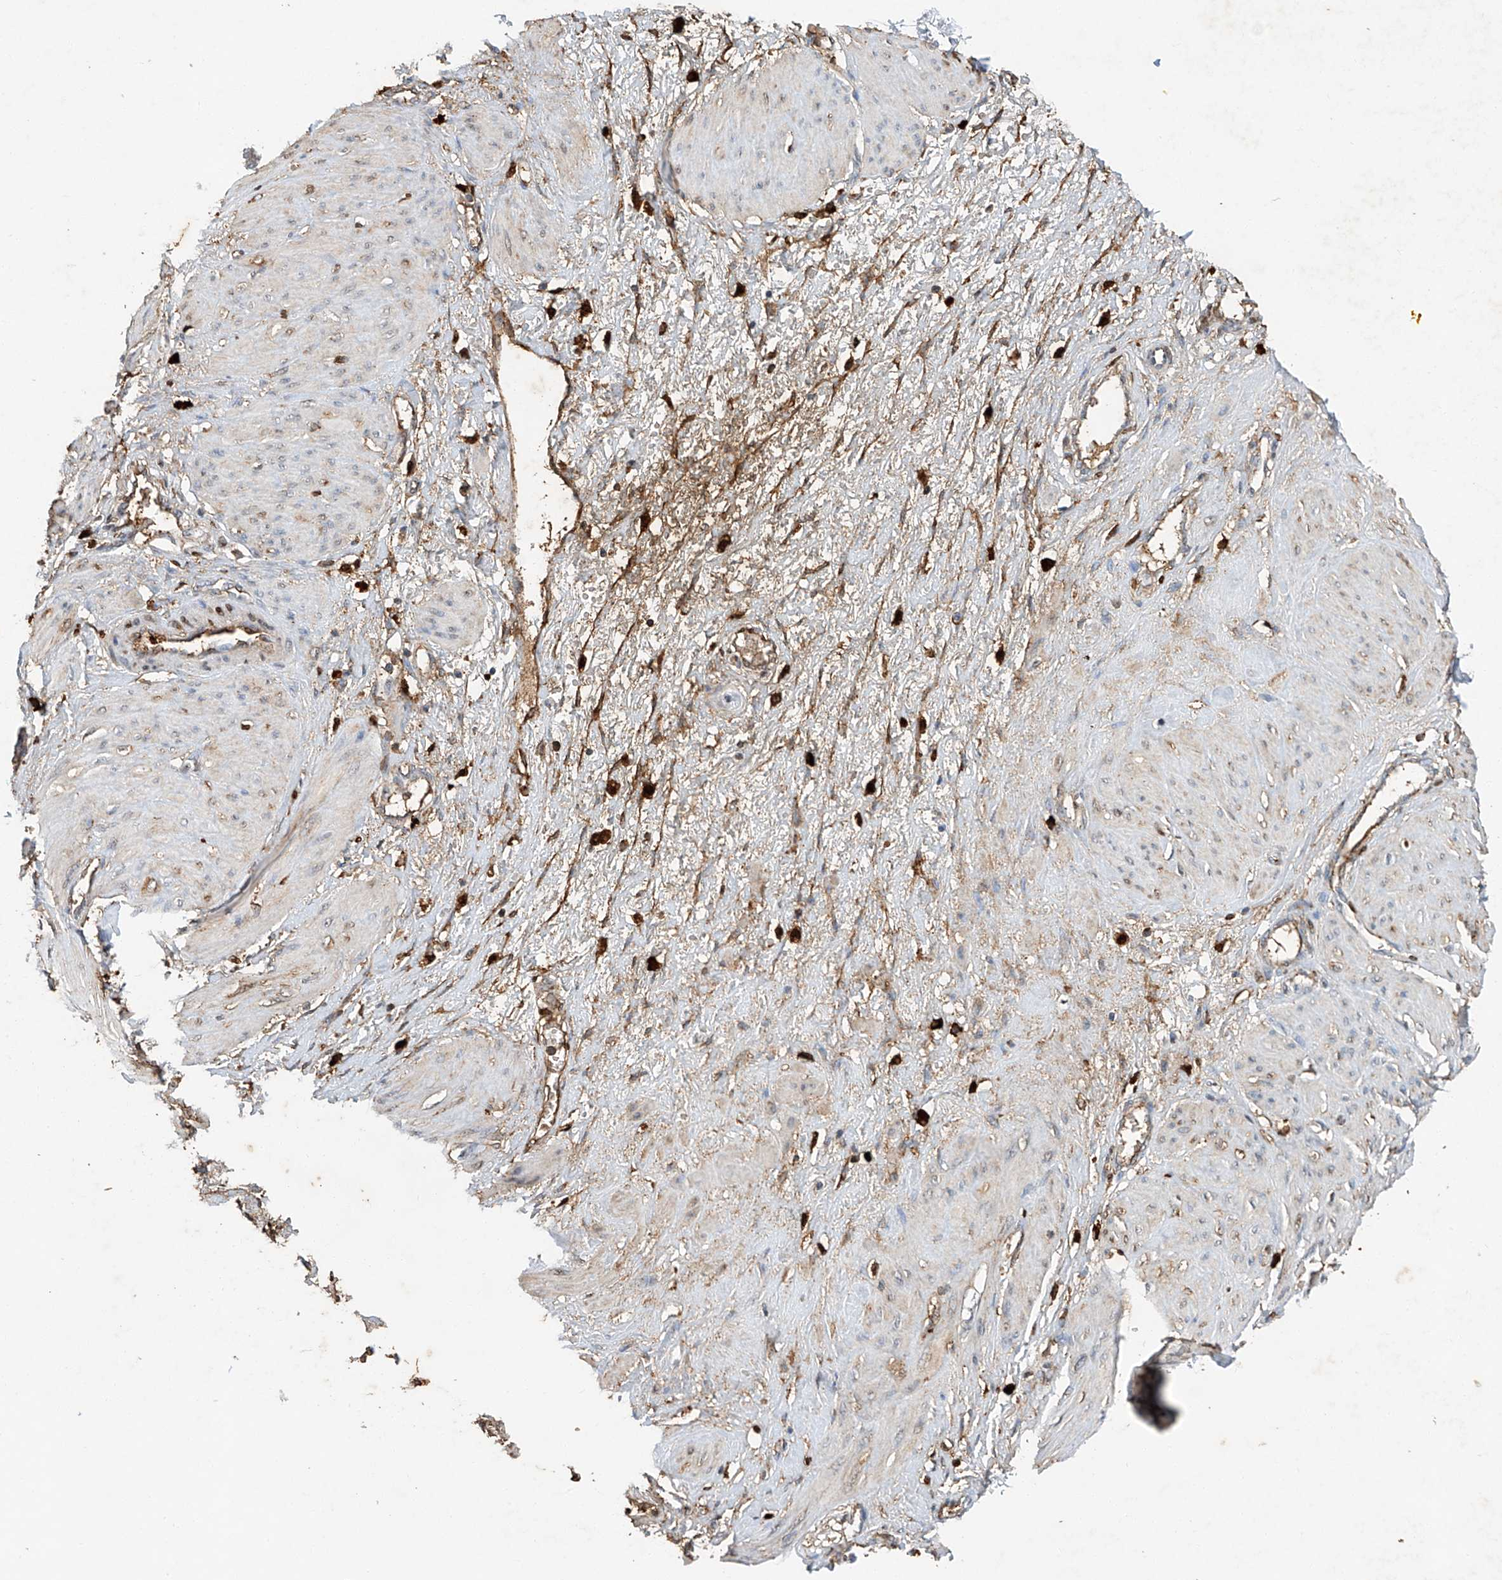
{"staining": {"intensity": "weak", "quantity": ">75%", "location": "cytoplasmic/membranous"}, "tissue": "smooth muscle", "cell_type": "Smooth muscle cells", "image_type": "normal", "snomed": [{"axis": "morphology", "description": "Normal tissue, NOS"}, {"axis": "topography", "description": "Endometrium"}], "caption": "DAB immunohistochemical staining of normal smooth muscle shows weak cytoplasmic/membranous protein staining in approximately >75% of smooth muscle cells. (IHC, brightfield microscopy, high magnification).", "gene": "CTDP1", "patient": {"sex": "female", "age": 33}}